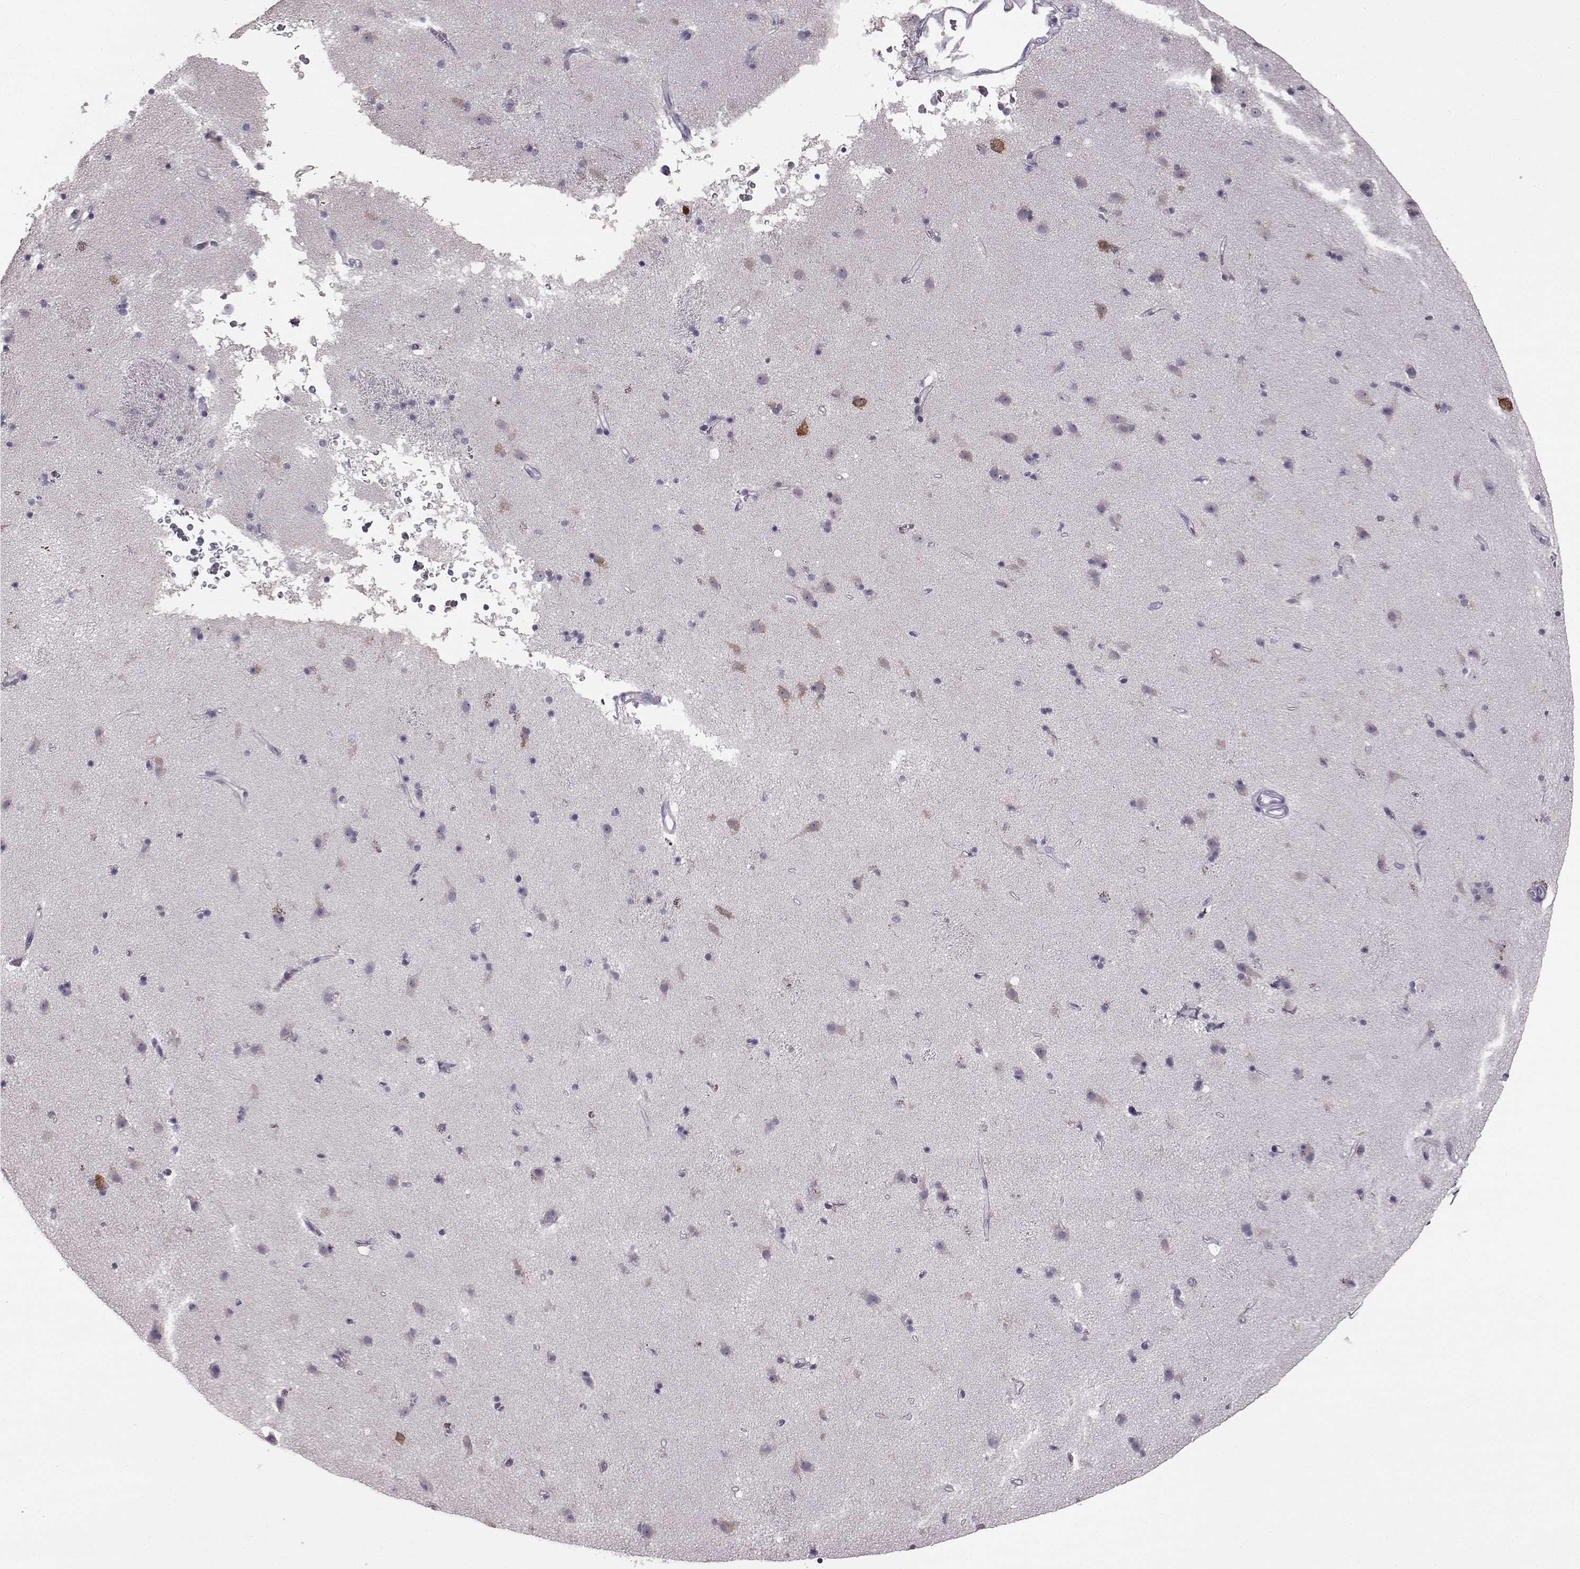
{"staining": {"intensity": "negative", "quantity": "none", "location": "none"}, "tissue": "caudate", "cell_type": "Glial cells", "image_type": "normal", "snomed": [{"axis": "morphology", "description": "Normal tissue, NOS"}, {"axis": "topography", "description": "Lateral ventricle wall"}], "caption": "IHC of normal caudate exhibits no staining in glial cells. (Immunohistochemistry, brightfield microscopy, high magnification).", "gene": "ADGRG2", "patient": {"sex": "female", "age": 71}}